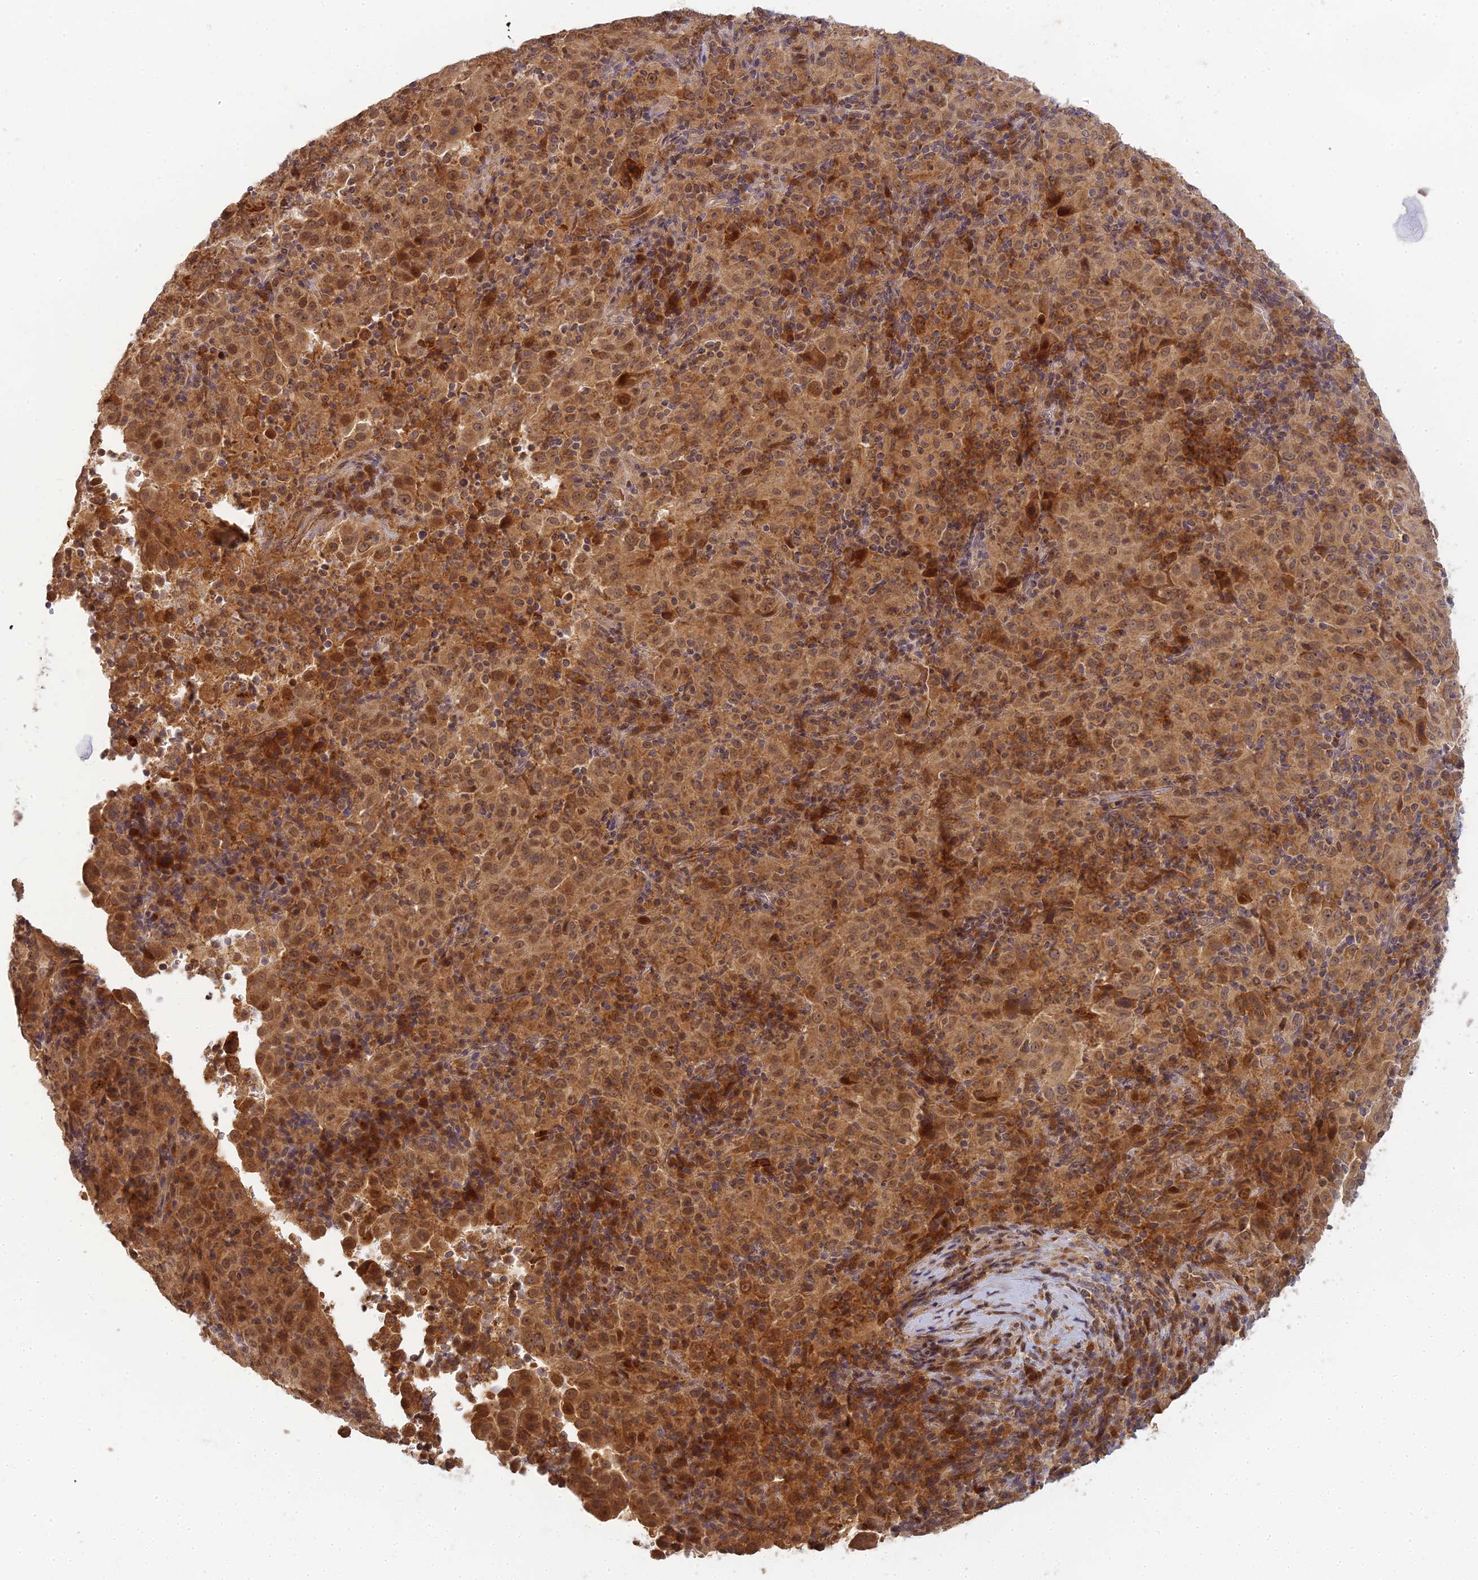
{"staining": {"intensity": "moderate", "quantity": ">75%", "location": "cytoplasmic/membranous"}, "tissue": "pancreatic cancer", "cell_type": "Tumor cells", "image_type": "cancer", "snomed": [{"axis": "morphology", "description": "Adenocarcinoma, NOS"}, {"axis": "topography", "description": "Pancreas"}], "caption": "Human adenocarcinoma (pancreatic) stained with a protein marker displays moderate staining in tumor cells.", "gene": "RGL3", "patient": {"sex": "male", "age": 63}}